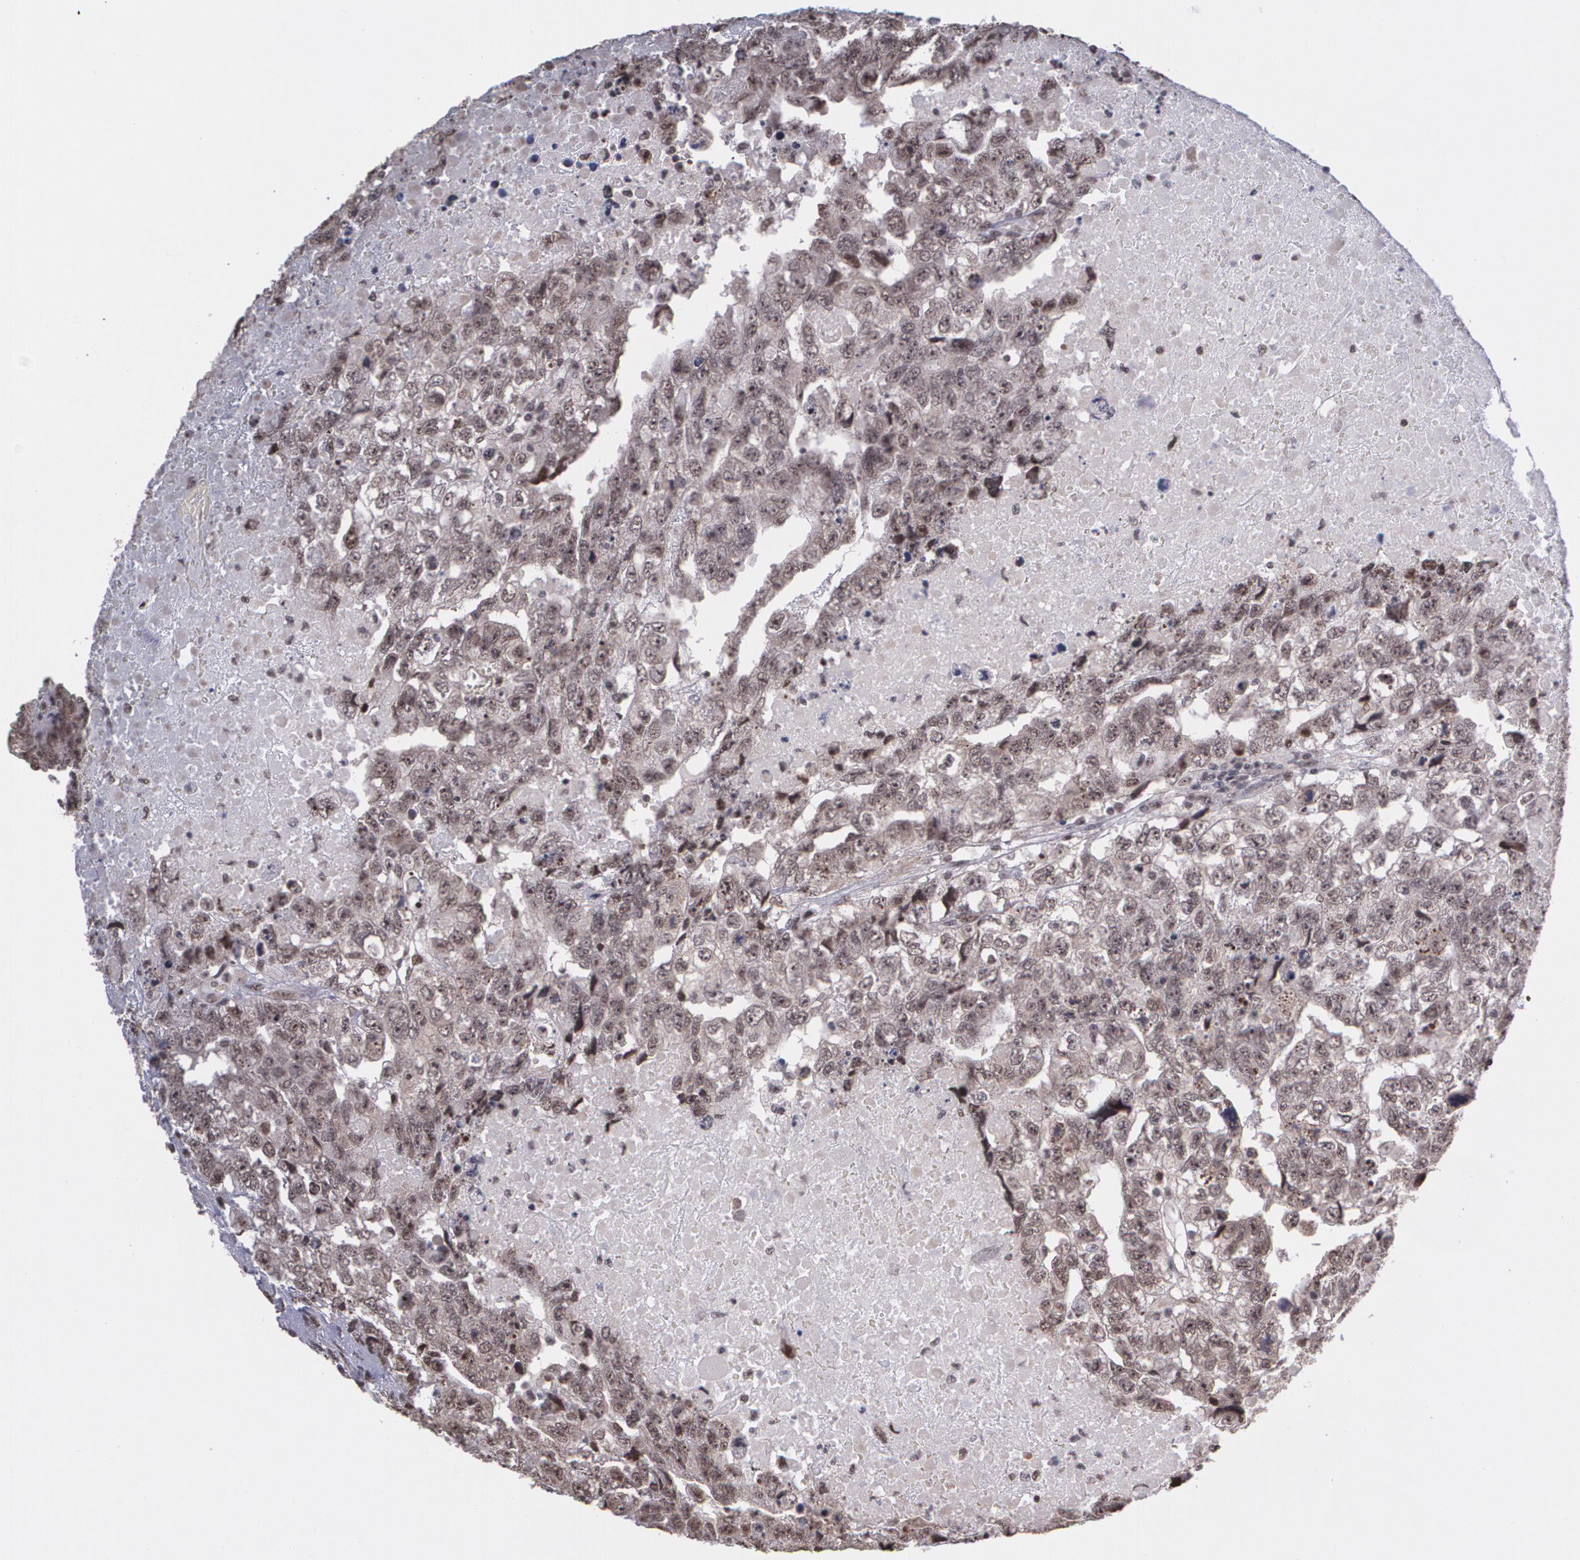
{"staining": {"intensity": "moderate", "quantity": ">75%", "location": "cytoplasmic/membranous,nuclear"}, "tissue": "testis cancer", "cell_type": "Tumor cells", "image_type": "cancer", "snomed": [{"axis": "morphology", "description": "Carcinoma, Embryonal, NOS"}, {"axis": "topography", "description": "Testis"}], "caption": "A photomicrograph of human testis cancer (embryonal carcinoma) stained for a protein shows moderate cytoplasmic/membranous and nuclear brown staining in tumor cells. The protein of interest is shown in brown color, while the nuclei are stained blue.", "gene": "C6orf15", "patient": {"sex": "male", "age": 36}}